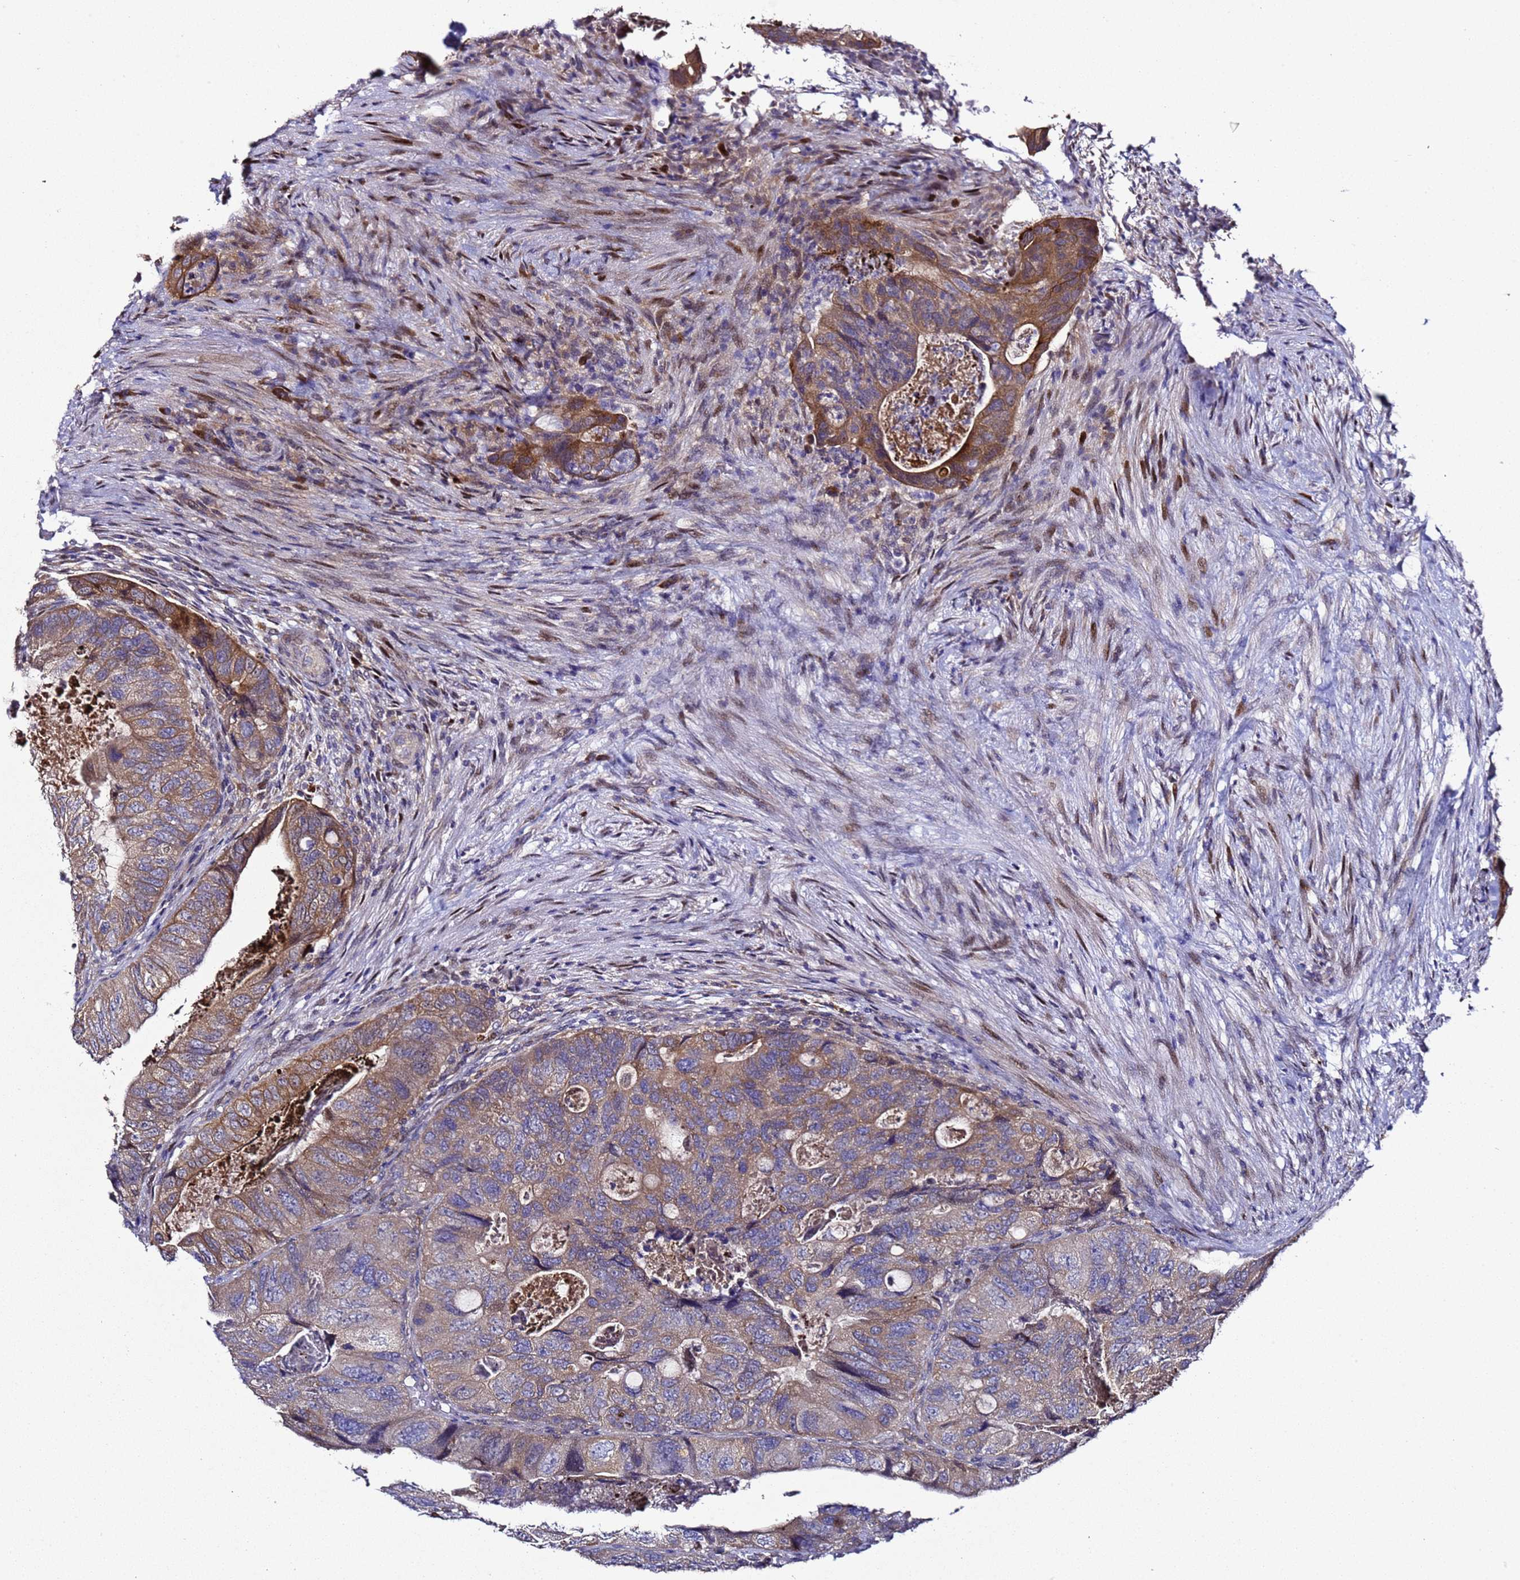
{"staining": {"intensity": "moderate", "quantity": ">75%", "location": "cytoplasmic/membranous"}, "tissue": "colorectal cancer", "cell_type": "Tumor cells", "image_type": "cancer", "snomed": [{"axis": "morphology", "description": "Adenocarcinoma, NOS"}, {"axis": "topography", "description": "Rectum"}], "caption": "Colorectal cancer (adenocarcinoma) stained for a protein (brown) exhibits moderate cytoplasmic/membranous positive positivity in approximately >75% of tumor cells.", "gene": "ALG3", "patient": {"sex": "male", "age": 63}}